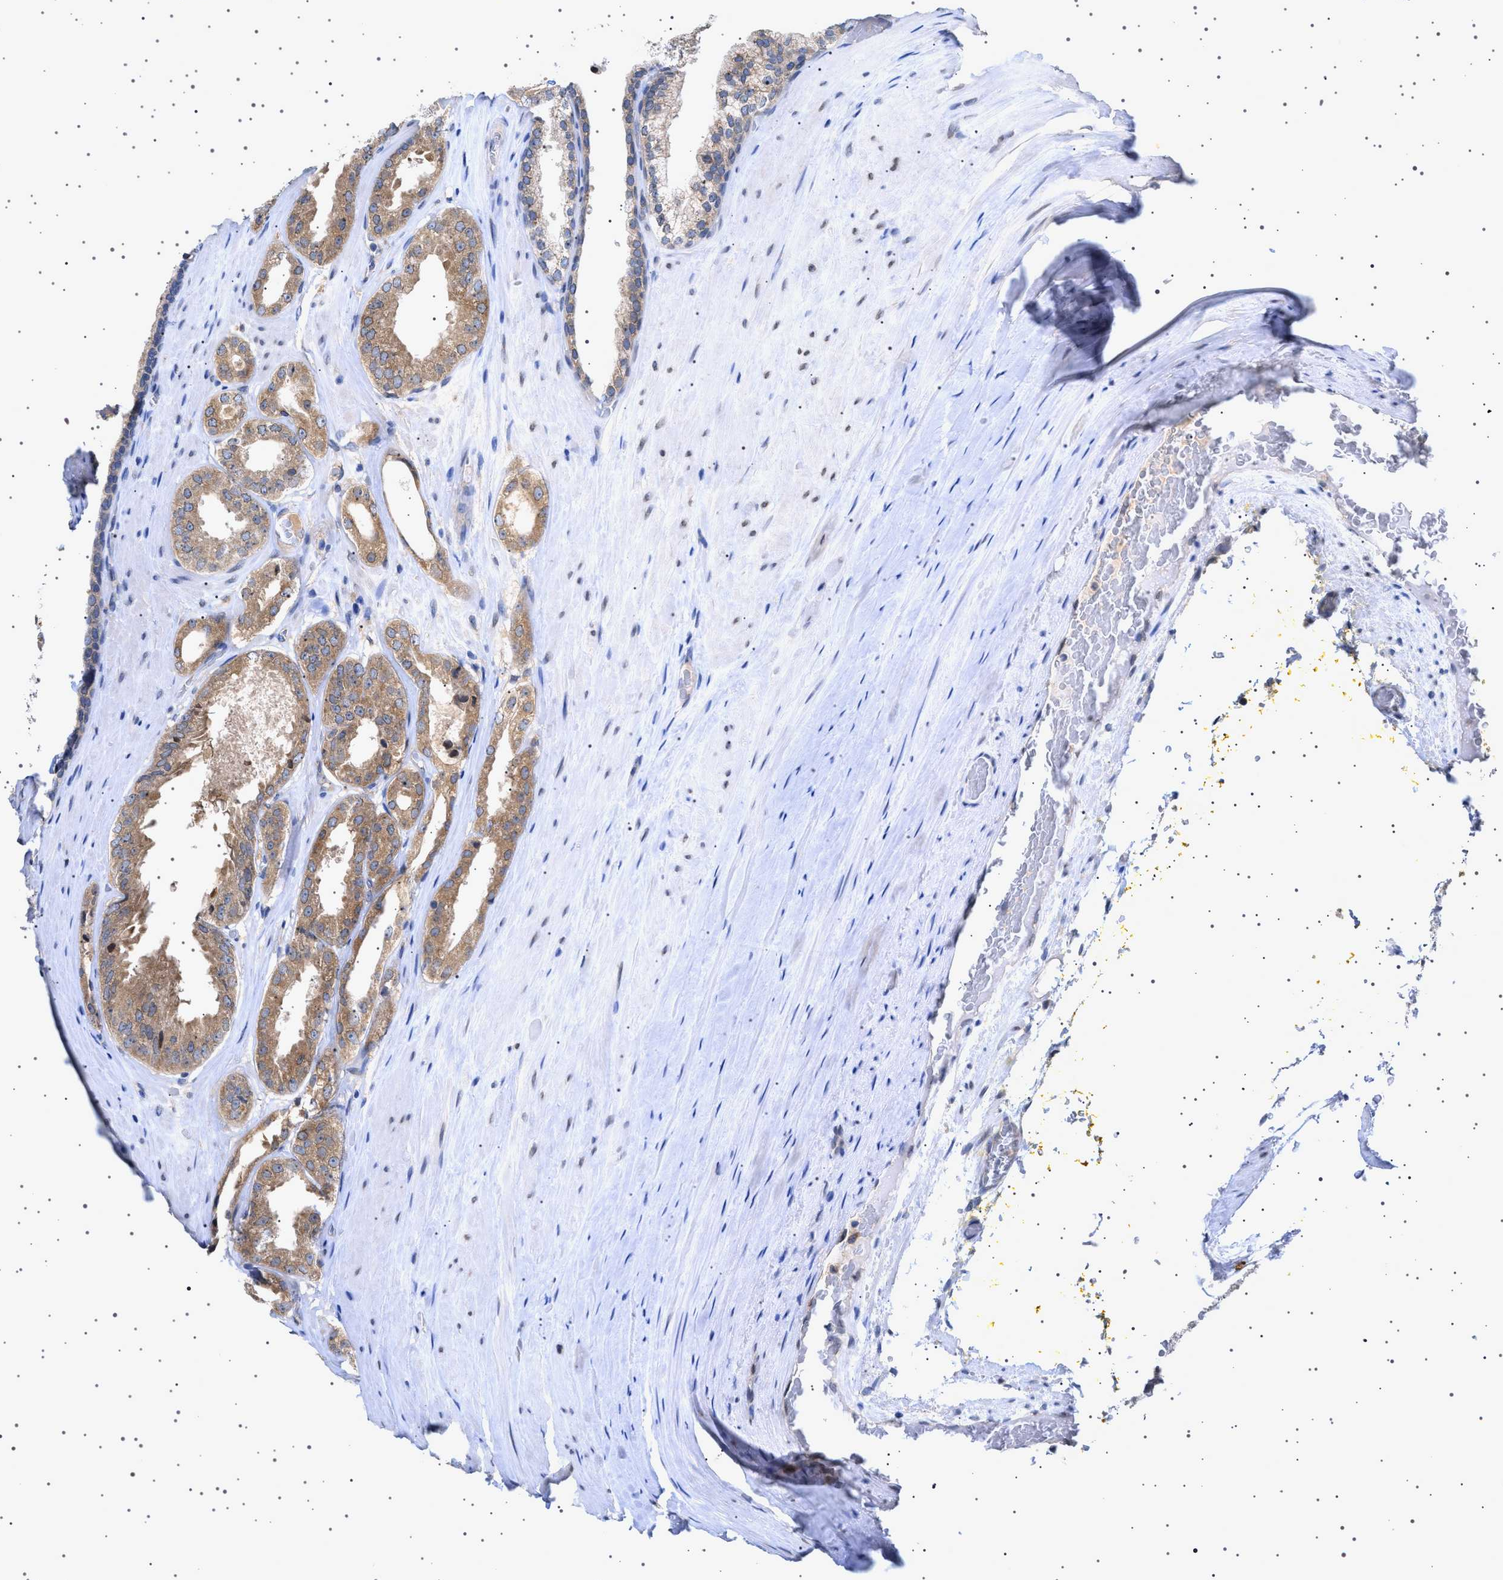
{"staining": {"intensity": "moderate", "quantity": ">75%", "location": "cytoplasmic/membranous"}, "tissue": "prostate cancer", "cell_type": "Tumor cells", "image_type": "cancer", "snomed": [{"axis": "morphology", "description": "Adenocarcinoma, High grade"}, {"axis": "topography", "description": "Prostate"}], "caption": "Moderate cytoplasmic/membranous staining for a protein is identified in about >75% of tumor cells of prostate cancer using immunohistochemistry (IHC).", "gene": "NUP93", "patient": {"sex": "male", "age": 65}}